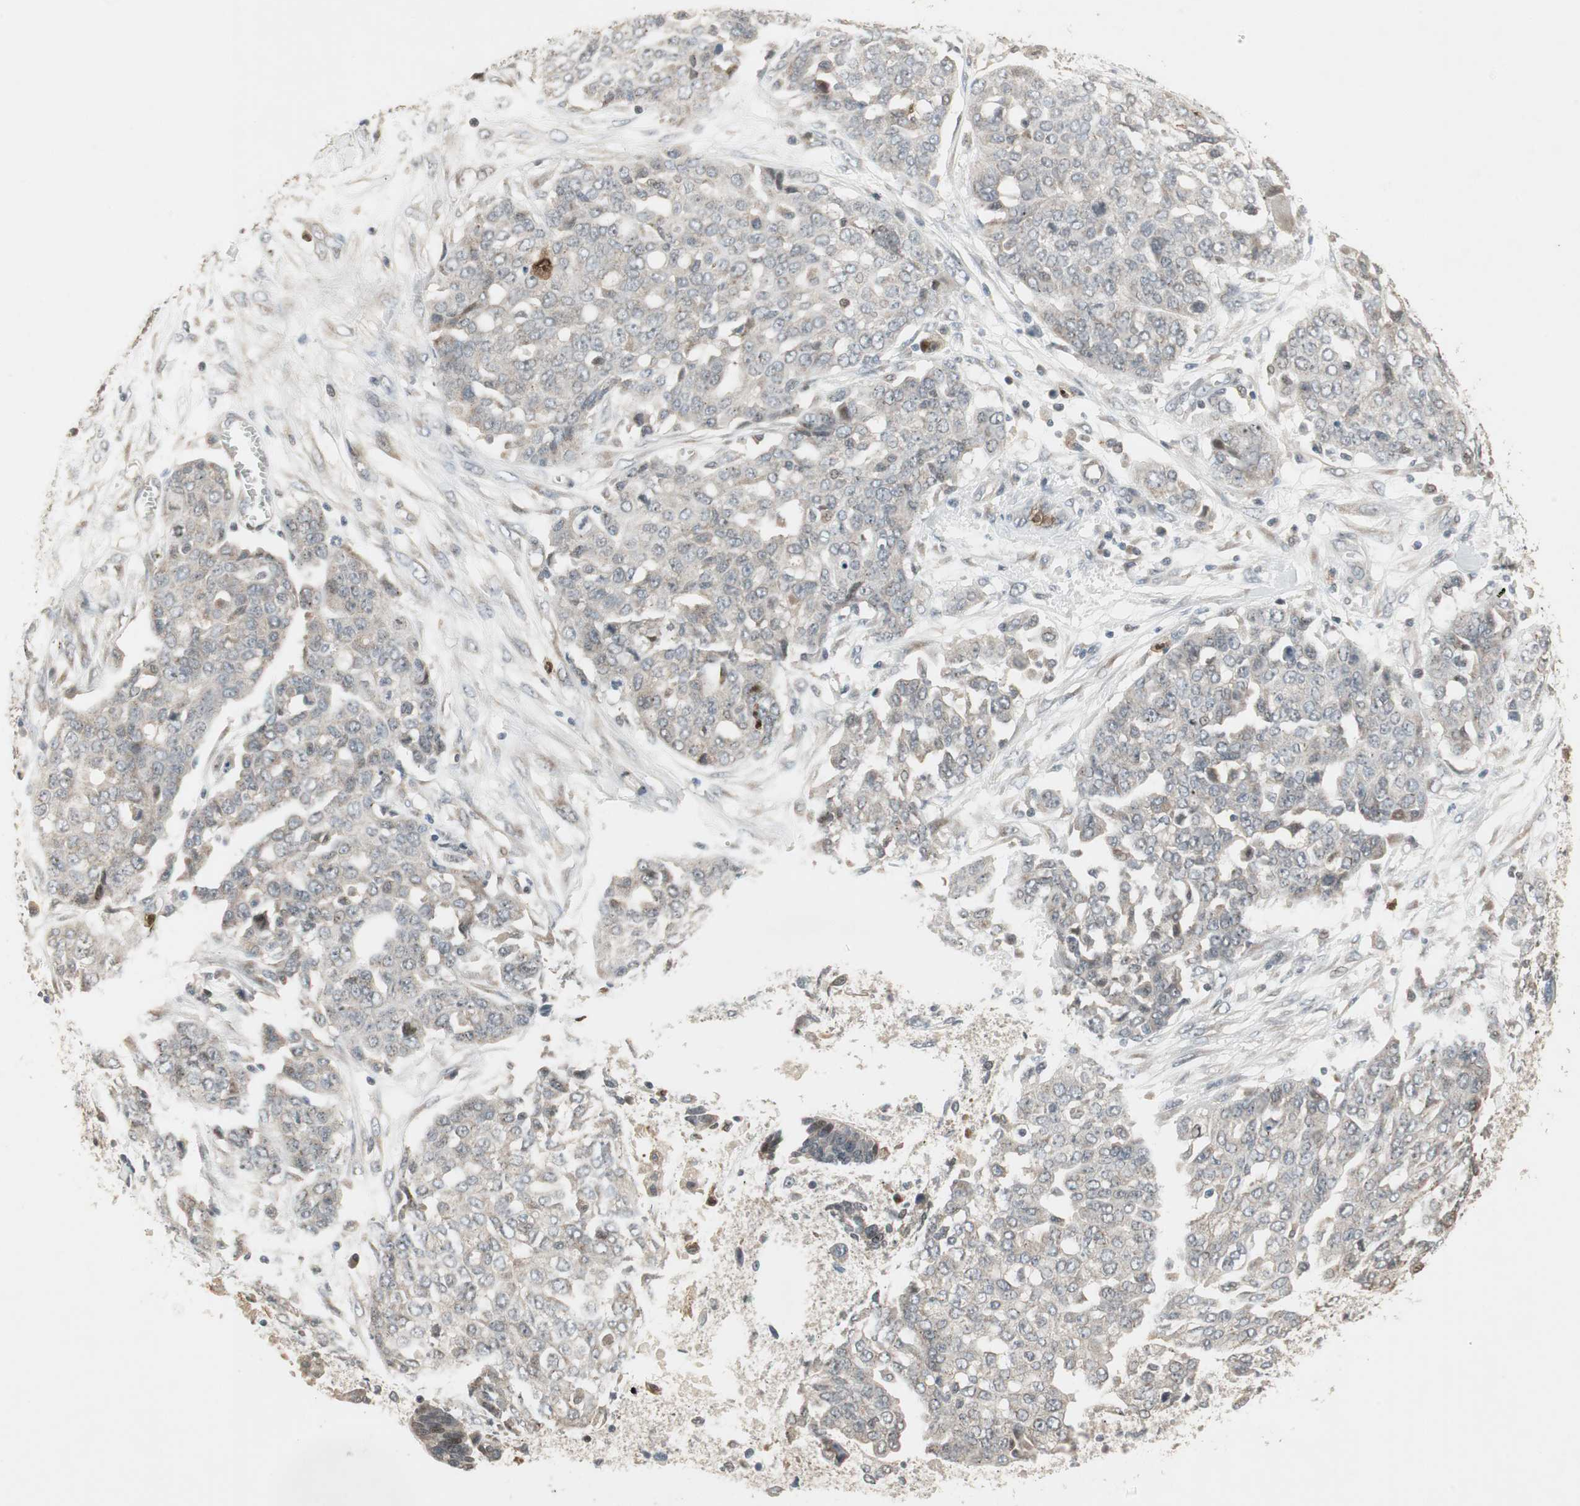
{"staining": {"intensity": "weak", "quantity": "<25%", "location": "cytoplasmic/membranous"}, "tissue": "ovarian cancer", "cell_type": "Tumor cells", "image_type": "cancer", "snomed": [{"axis": "morphology", "description": "Cystadenocarcinoma, serous, NOS"}, {"axis": "topography", "description": "Soft tissue"}, {"axis": "topography", "description": "Ovary"}], "caption": "This is an IHC histopathology image of serous cystadenocarcinoma (ovarian). There is no expression in tumor cells.", "gene": "SNX4", "patient": {"sex": "female", "age": 57}}